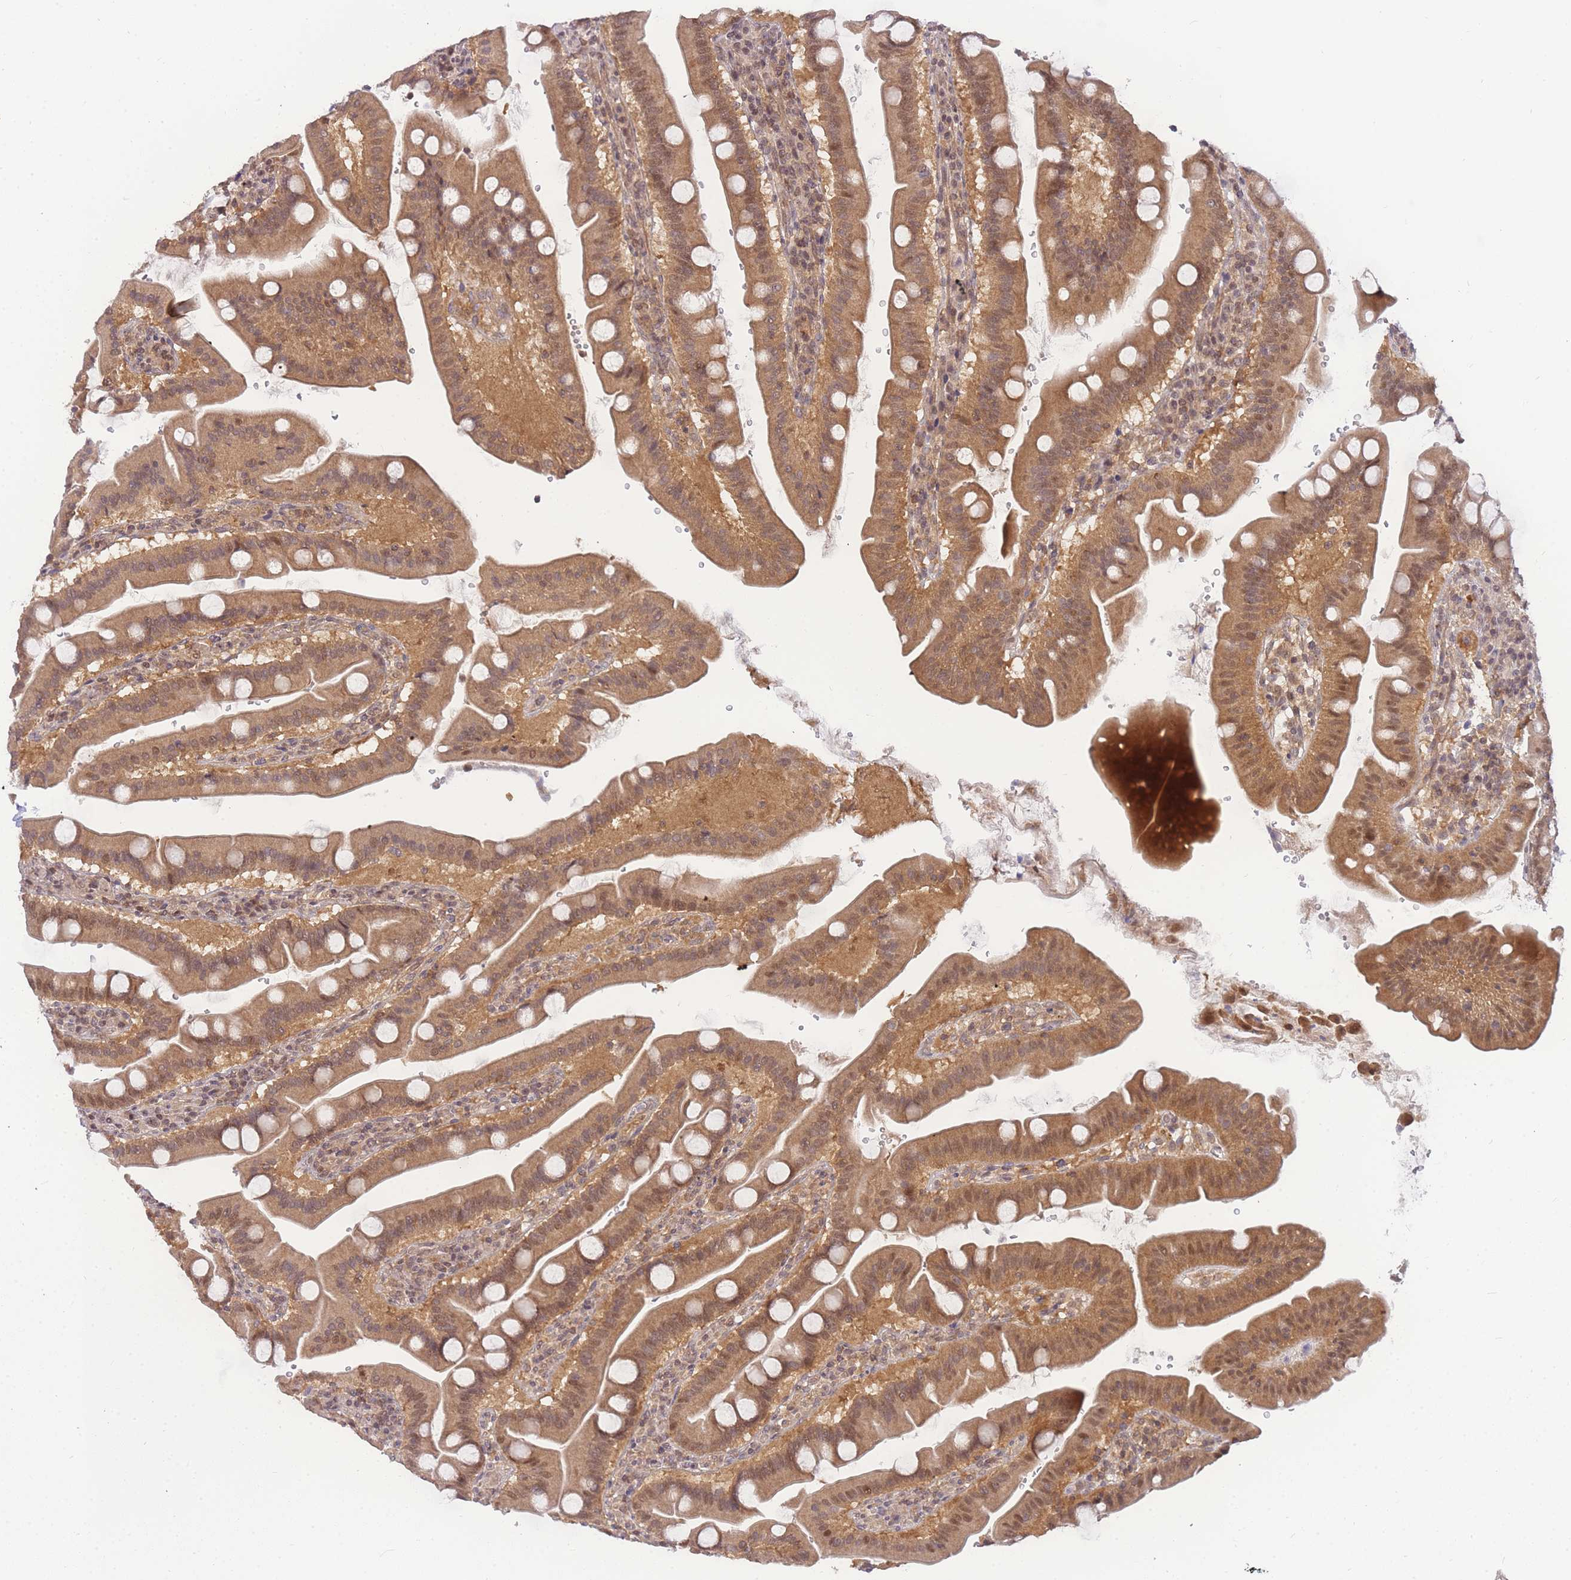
{"staining": {"intensity": "moderate", "quantity": ">75%", "location": "cytoplasmic/membranous,nuclear"}, "tissue": "duodenum", "cell_type": "Glandular cells", "image_type": "normal", "snomed": [{"axis": "morphology", "description": "Normal tissue, NOS"}, {"axis": "morphology", "description": "Adenocarcinoma, NOS"}, {"axis": "topography", "description": "Pancreas"}, {"axis": "topography", "description": "Duodenum"}], "caption": "Immunohistochemistry staining of normal duodenum, which displays medium levels of moderate cytoplasmic/membranous,nuclear staining in approximately >75% of glandular cells indicating moderate cytoplasmic/membranous,nuclear protein expression. The staining was performed using DAB (3,3'-diaminobenzidine) (brown) for protein detection and nuclei were counterstained in hematoxylin (blue).", "gene": "KIAA1191", "patient": {"sex": "male", "age": 50}}